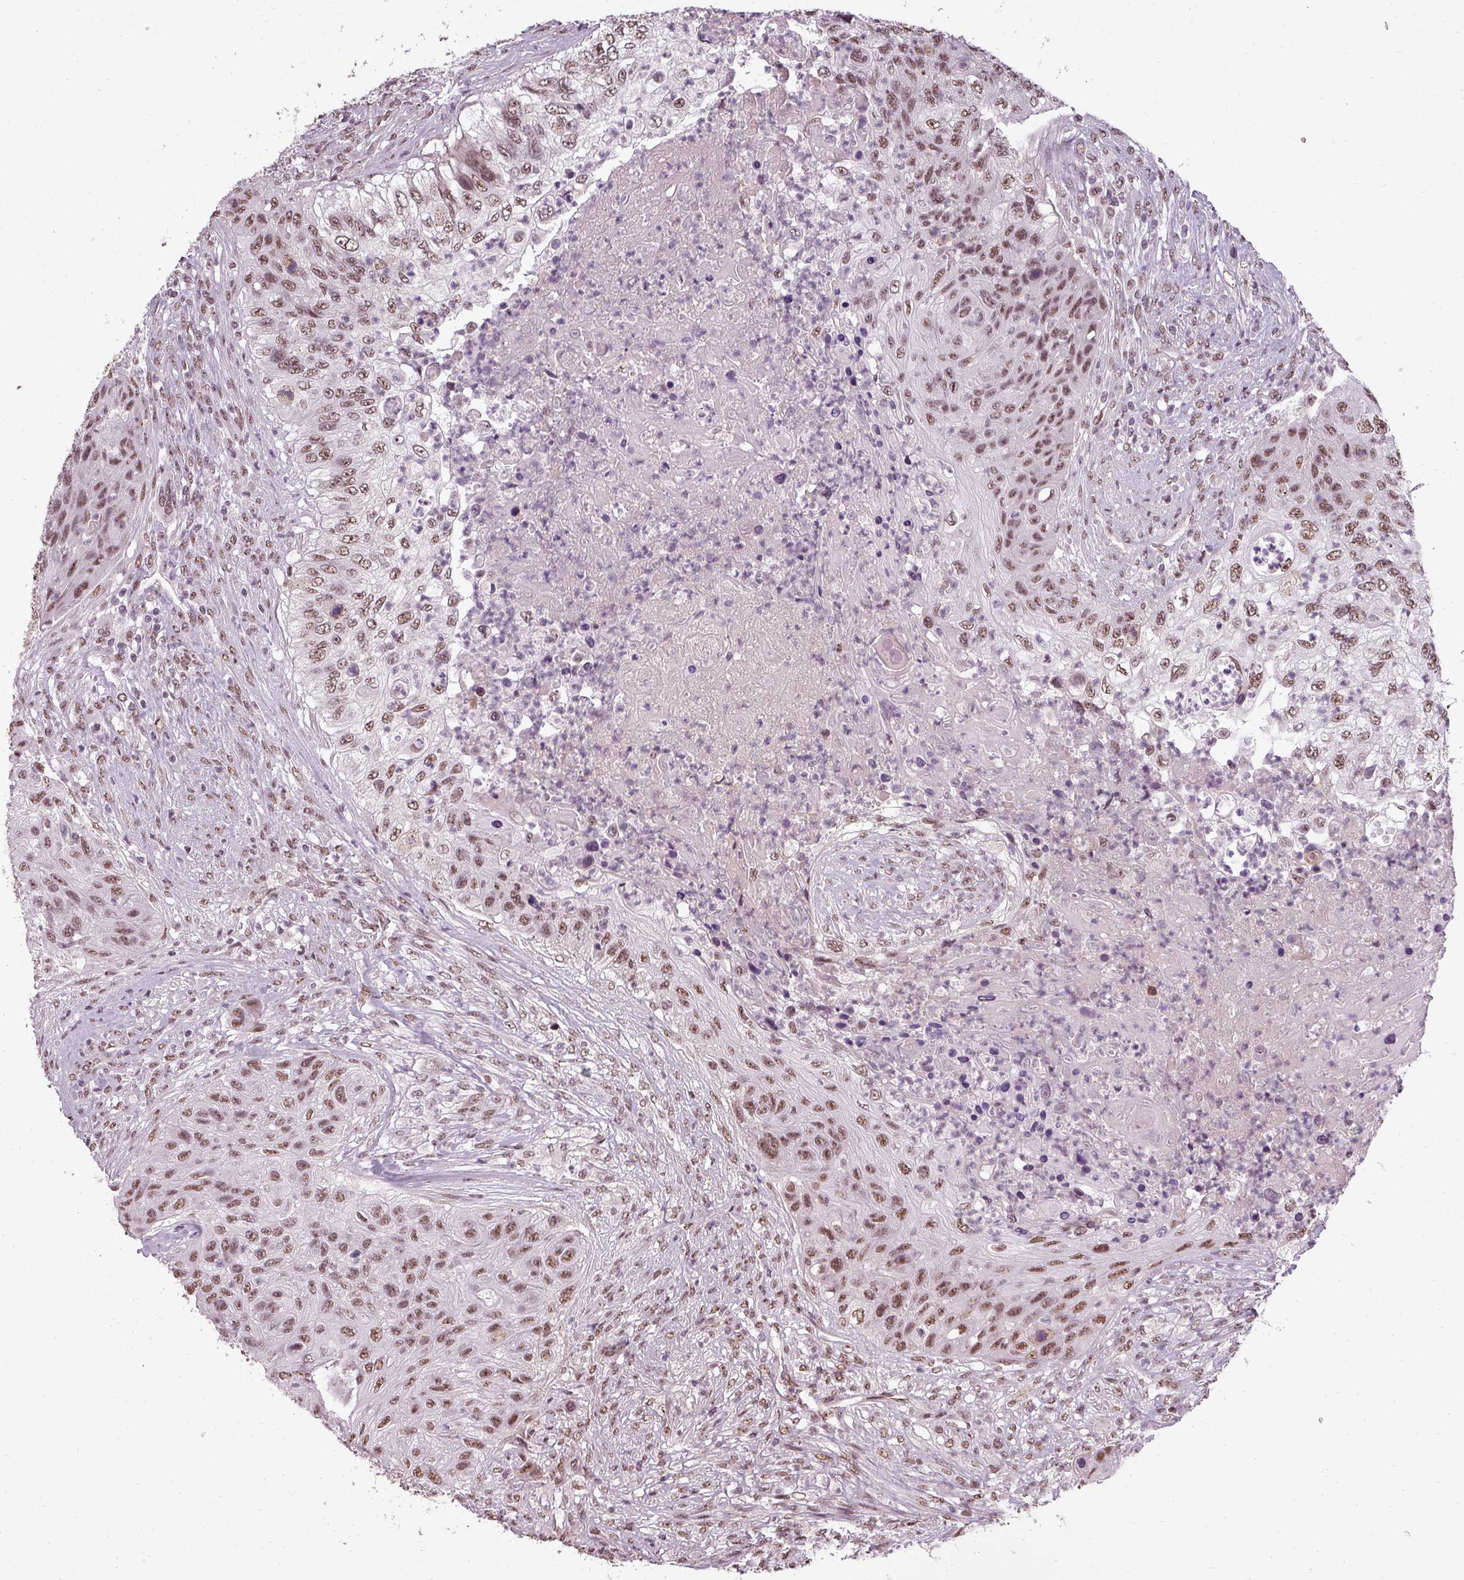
{"staining": {"intensity": "moderate", "quantity": ">75%", "location": "nuclear"}, "tissue": "urothelial cancer", "cell_type": "Tumor cells", "image_type": "cancer", "snomed": [{"axis": "morphology", "description": "Urothelial carcinoma, High grade"}, {"axis": "topography", "description": "Urinary bladder"}], "caption": "DAB immunohistochemical staining of urothelial carcinoma (high-grade) reveals moderate nuclear protein expression in about >75% of tumor cells. The staining was performed using DAB, with brown indicating positive protein expression. Nuclei are stained blue with hematoxylin.", "gene": "BCAS3", "patient": {"sex": "female", "age": 60}}